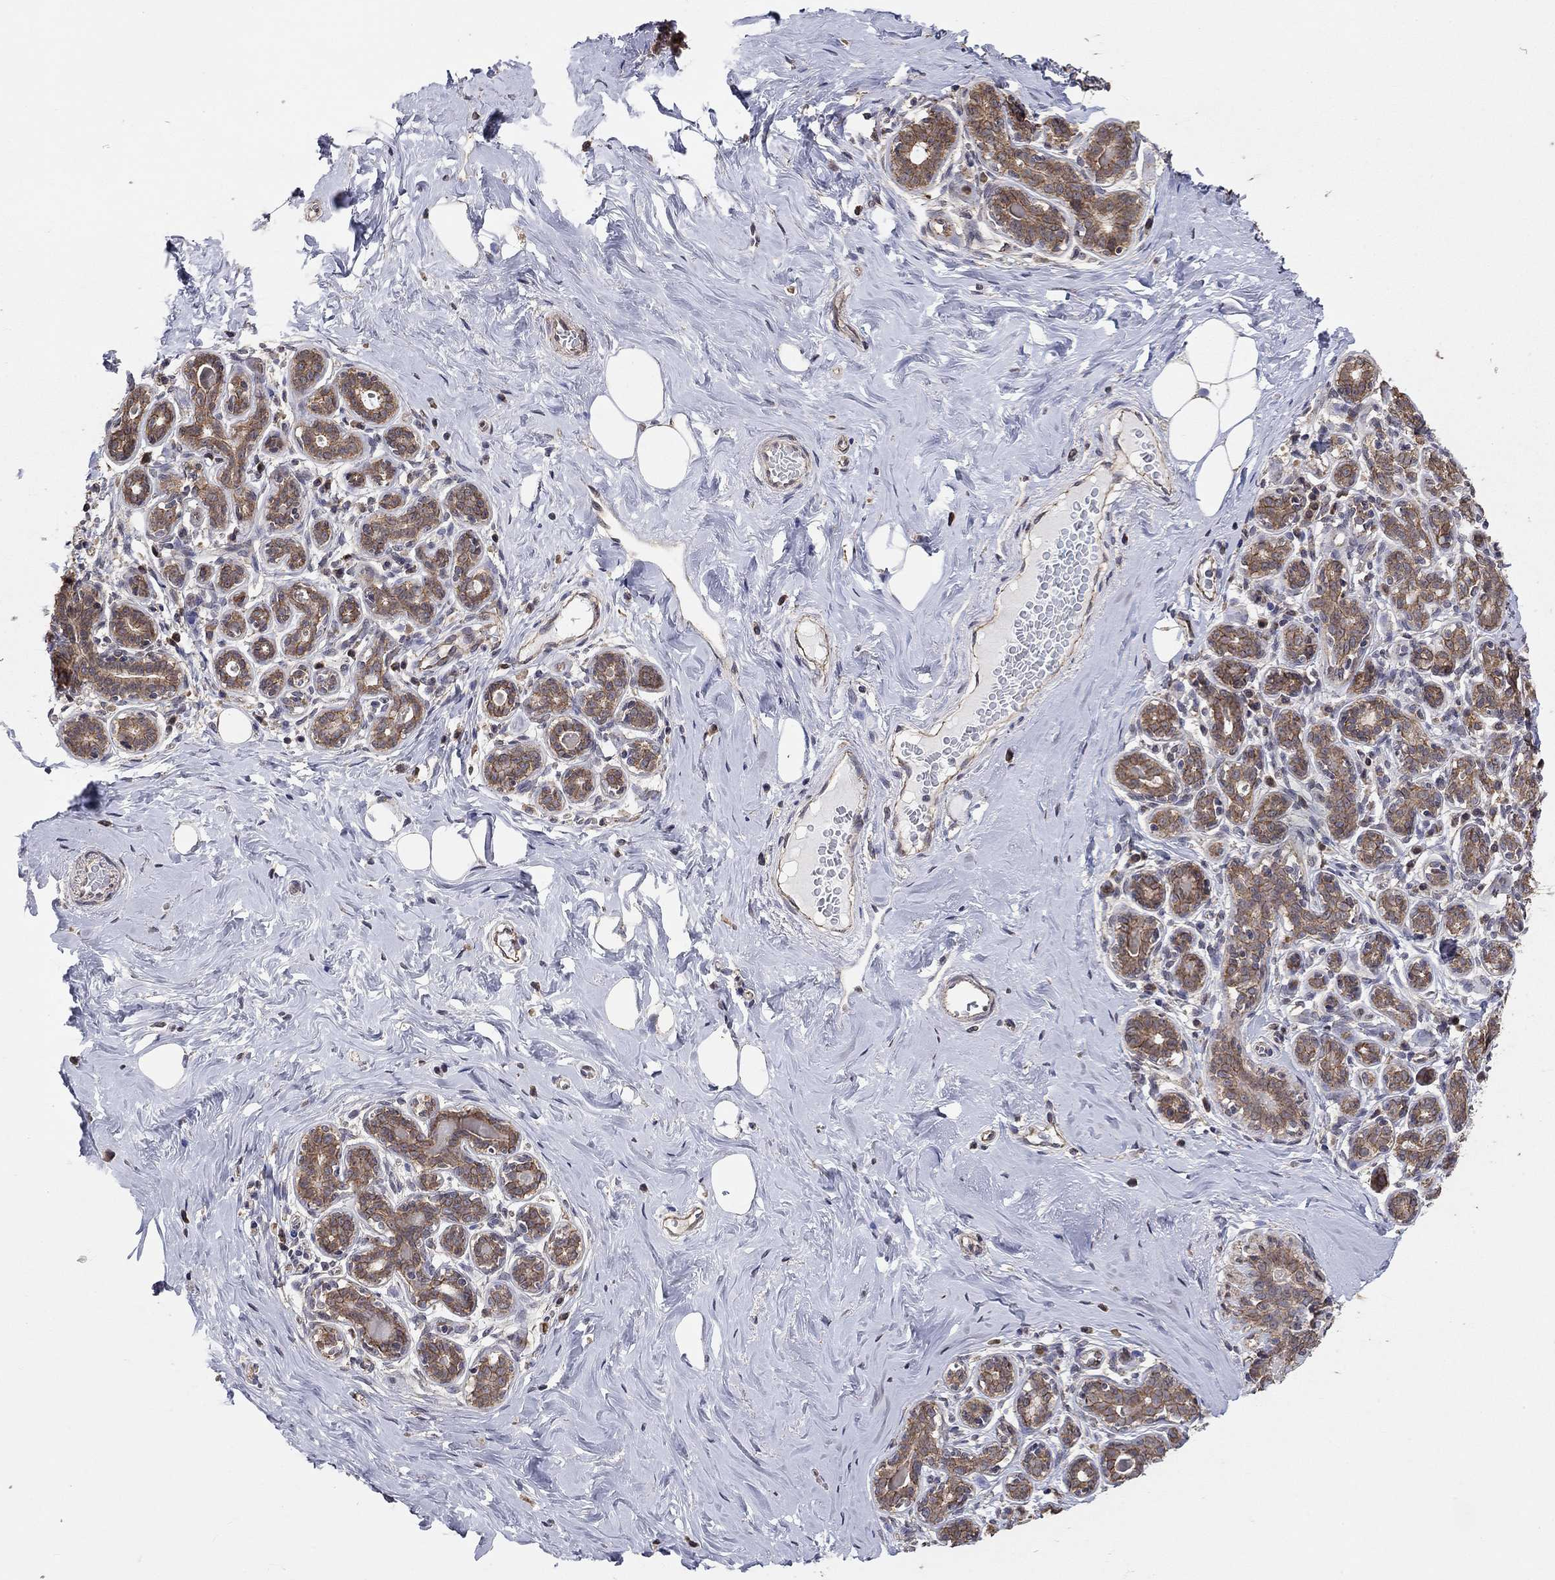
{"staining": {"intensity": "negative", "quantity": "none", "location": "none"}, "tissue": "breast", "cell_type": "Adipocytes", "image_type": "normal", "snomed": [{"axis": "morphology", "description": "Normal tissue, NOS"}, {"axis": "topography", "description": "Skin"}, {"axis": "topography", "description": "Breast"}], "caption": "IHC of unremarkable breast demonstrates no staining in adipocytes.", "gene": "ANKRA2", "patient": {"sex": "female", "age": 43}}